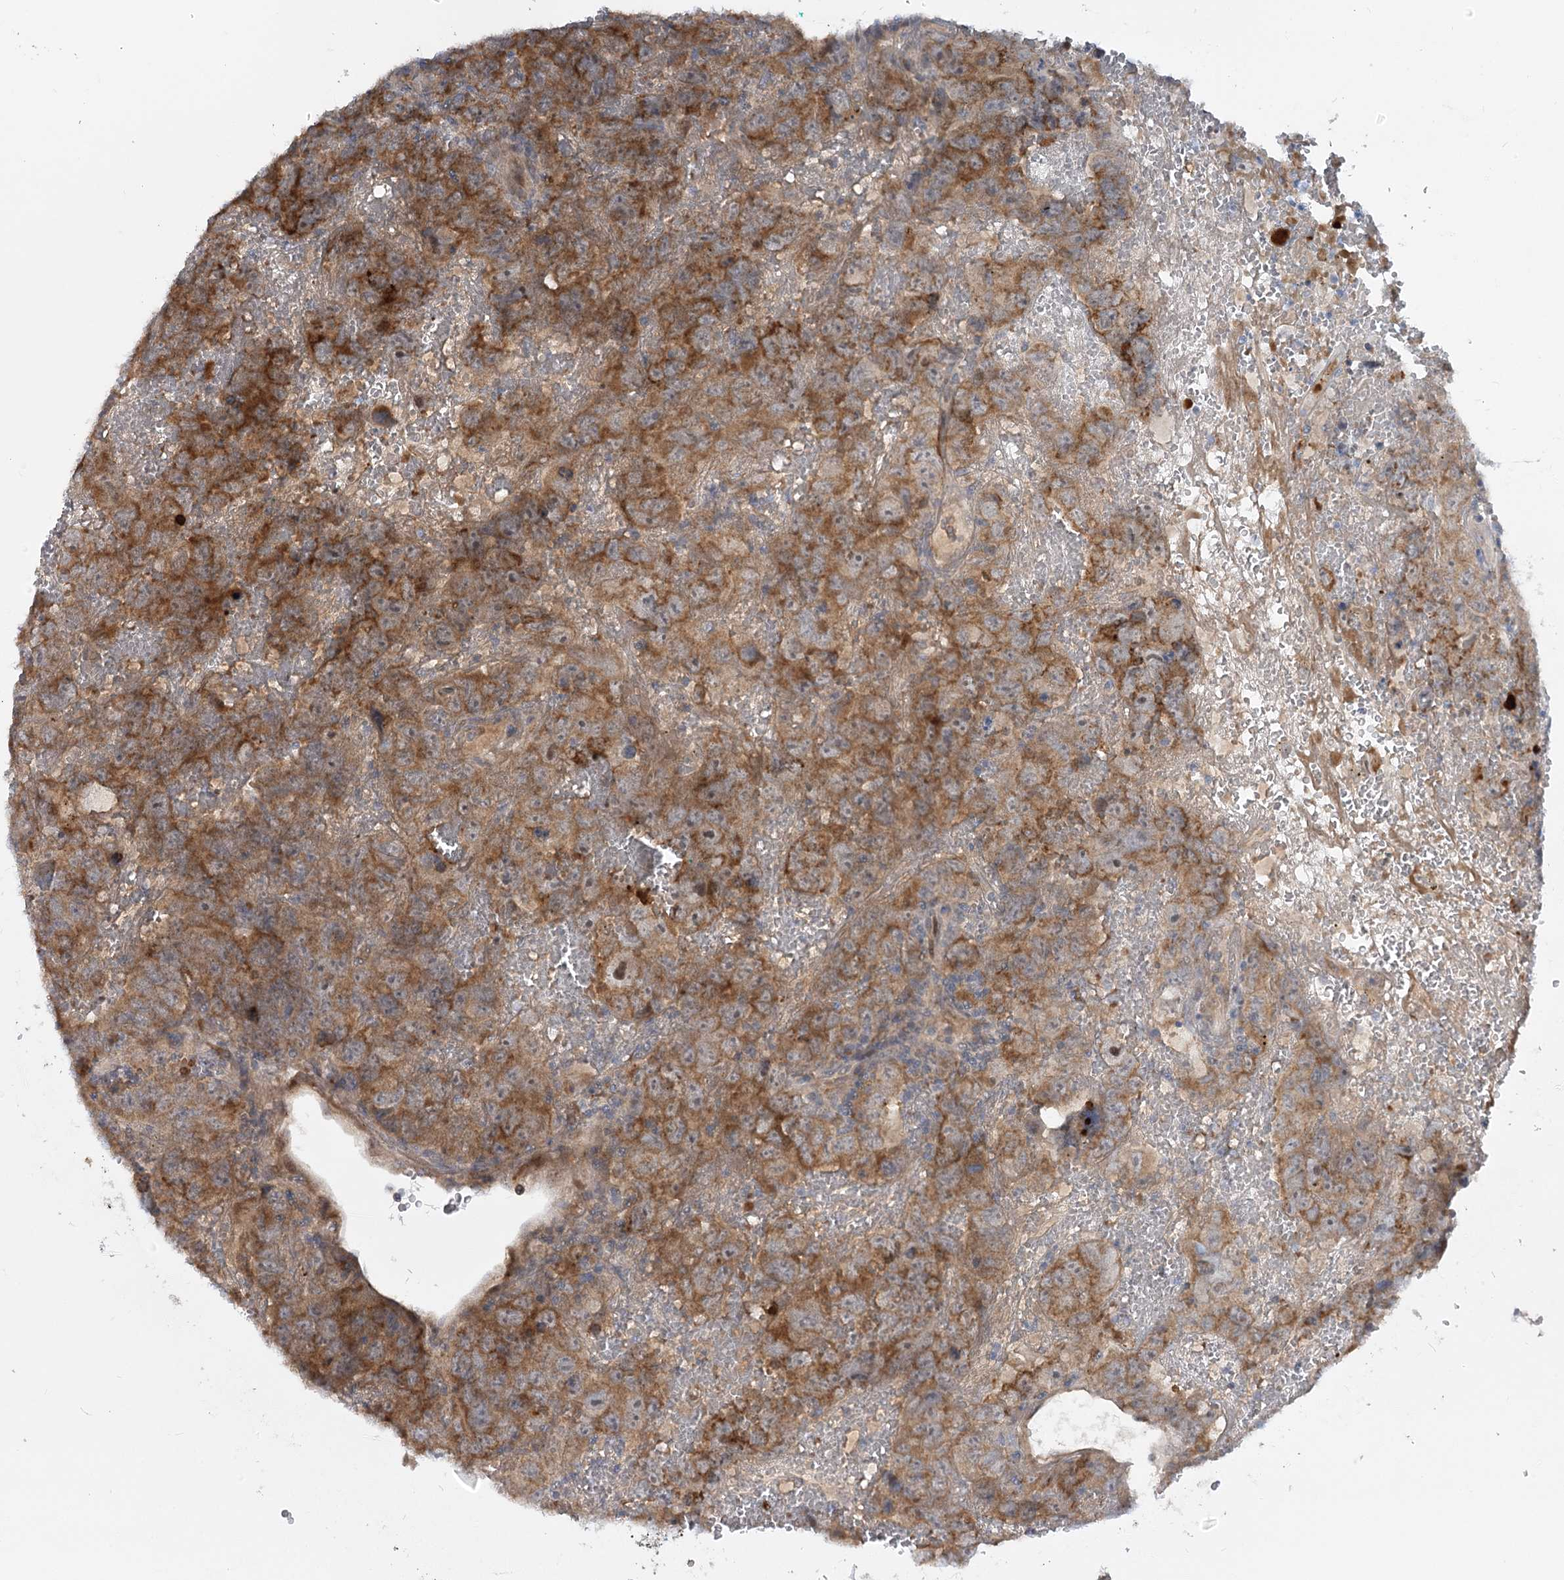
{"staining": {"intensity": "strong", "quantity": ">75%", "location": "cytoplasmic/membranous"}, "tissue": "testis cancer", "cell_type": "Tumor cells", "image_type": "cancer", "snomed": [{"axis": "morphology", "description": "Carcinoma, Embryonal, NOS"}, {"axis": "topography", "description": "Testis"}], "caption": "Tumor cells reveal high levels of strong cytoplasmic/membranous staining in about >75% of cells in testis cancer.", "gene": "FGF19", "patient": {"sex": "male", "age": 45}}